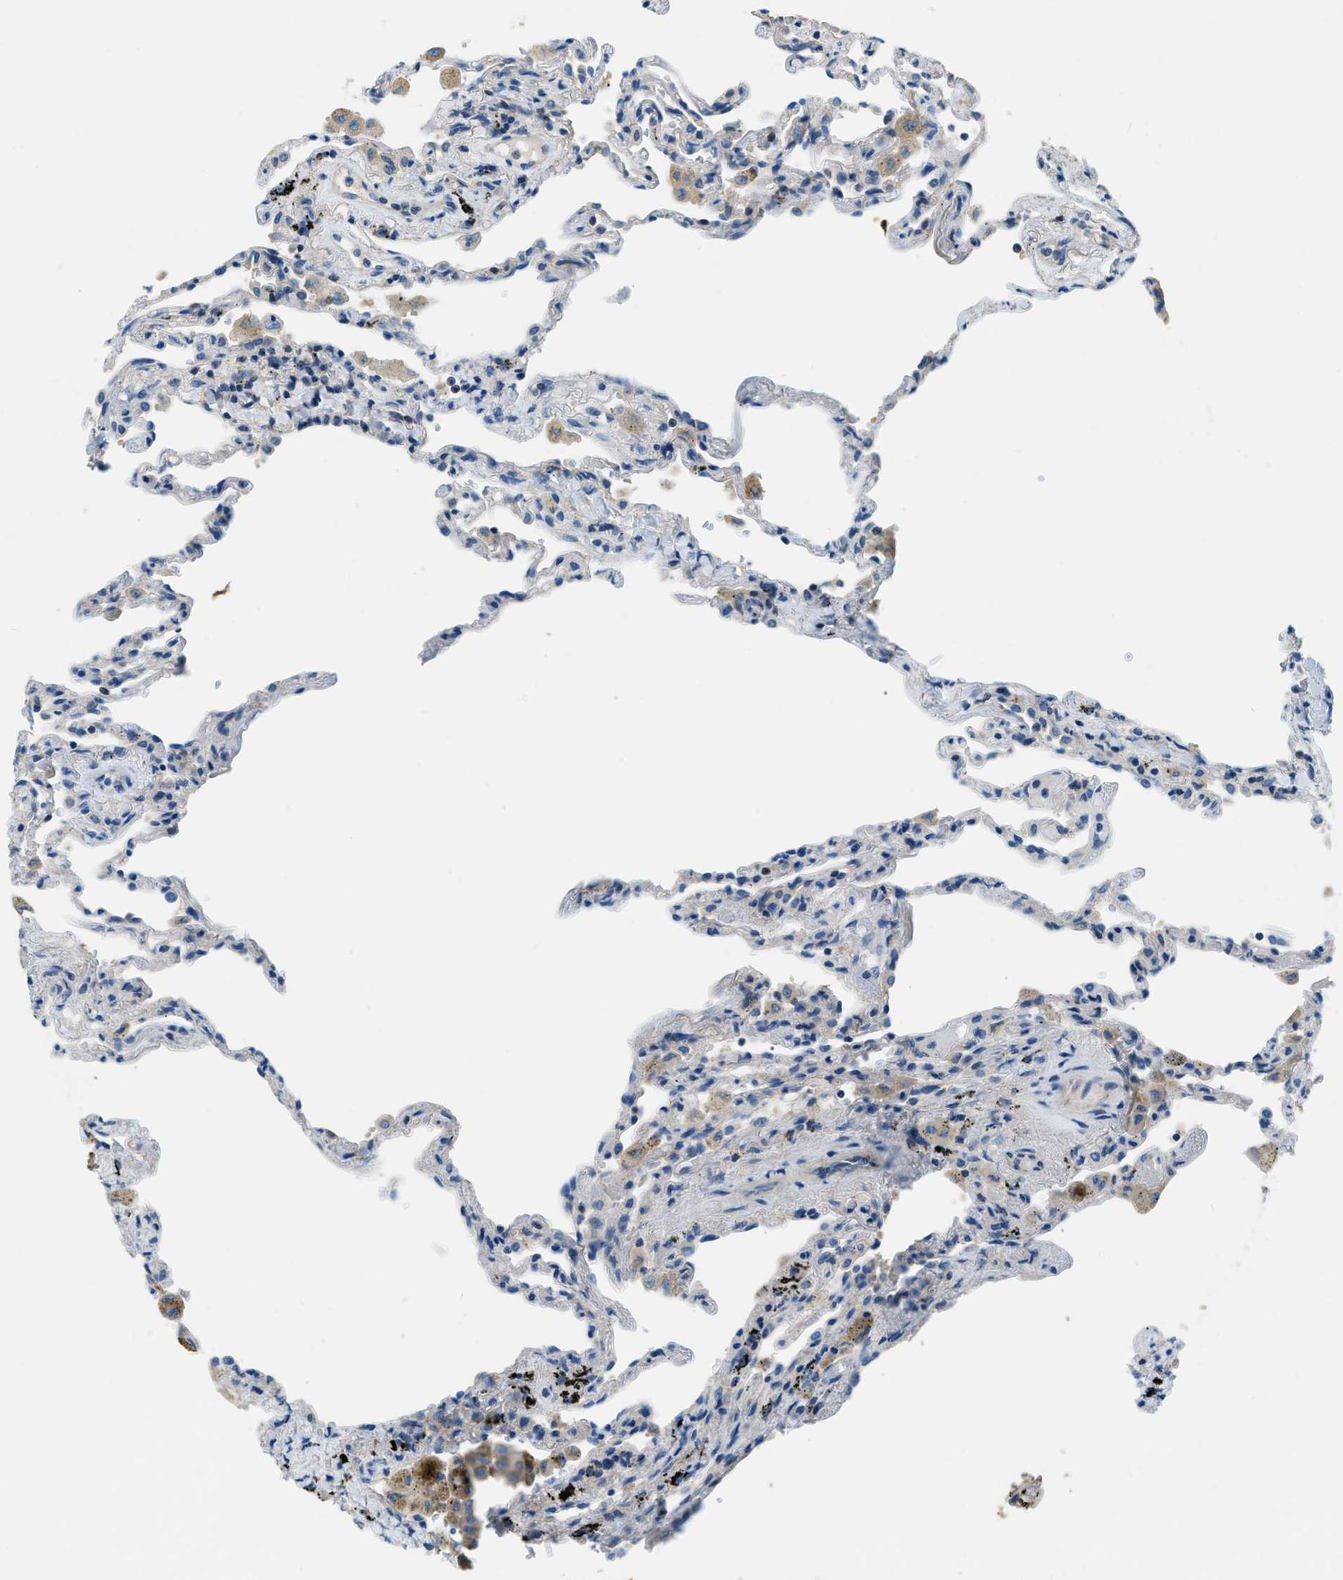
{"staining": {"intensity": "weak", "quantity": "<25%", "location": "cytoplasmic/membranous"}, "tissue": "lung", "cell_type": "Alveolar cells", "image_type": "normal", "snomed": [{"axis": "morphology", "description": "Normal tissue, NOS"}, {"axis": "topography", "description": "Lung"}], "caption": "High power microscopy histopathology image of an IHC image of benign lung, revealing no significant positivity in alveolar cells.", "gene": "PFKP", "patient": {"sex": "male", "age": 59}}